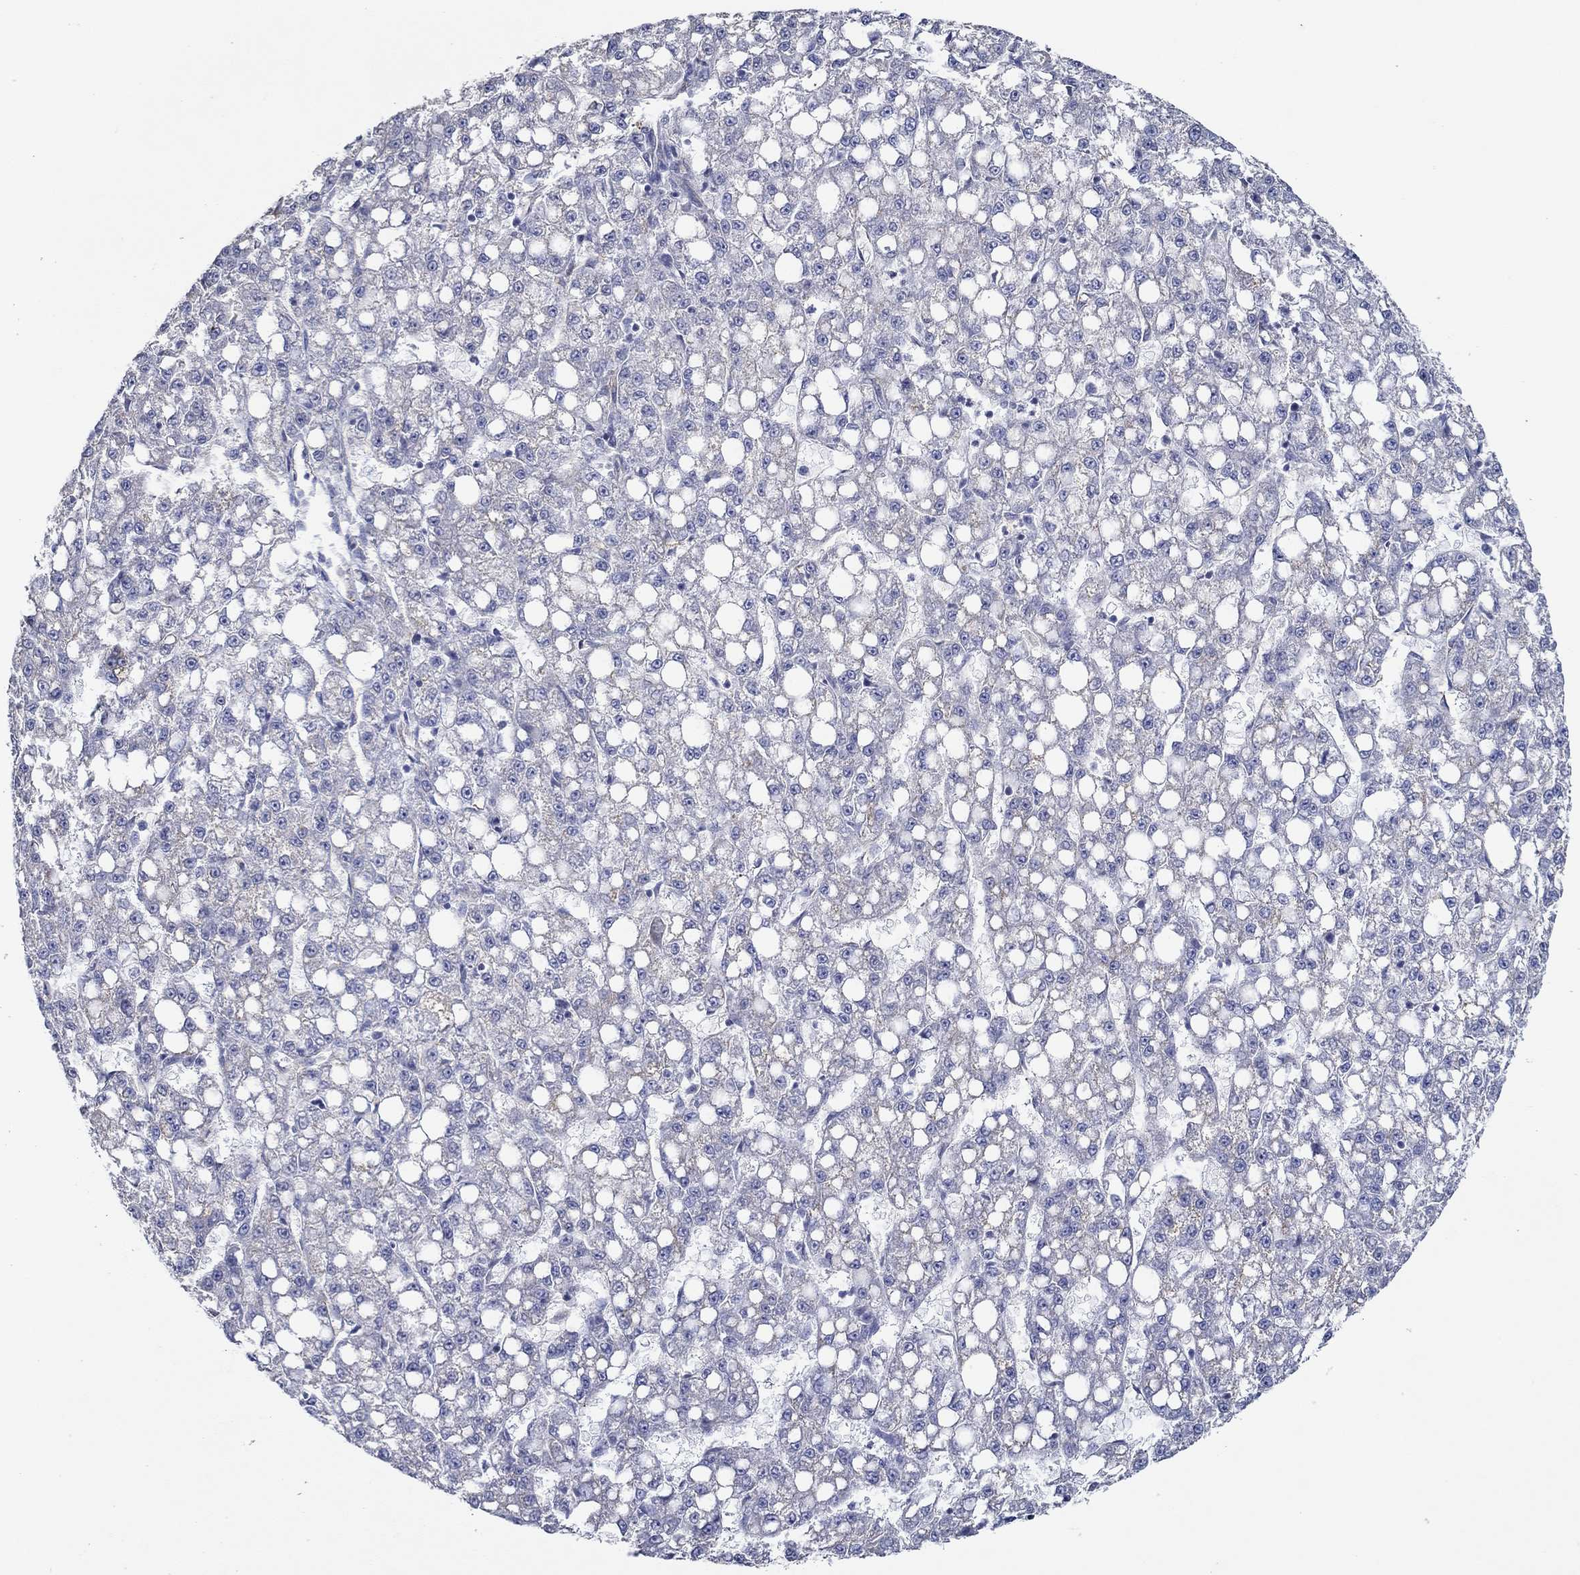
{"staining": {"intensity": "negative", "quantity": "none", "location": "none"}, "tissue": "liver cancer", "cell_type": "Tumor cells", "image_type": "cancer", "snomed": [{"axis": "morphology", "description": "Carcinoma, Hepatocellular, NOS"}, {"axis": "topography", "description": "Liver"}], "caption": "The immunohistochemistry (IHC) micrograph has no significant positivity in tumor cells of liver cancer tissue.", "gene": "GJA5", "patient": {"sex": "female", "age": 65}}